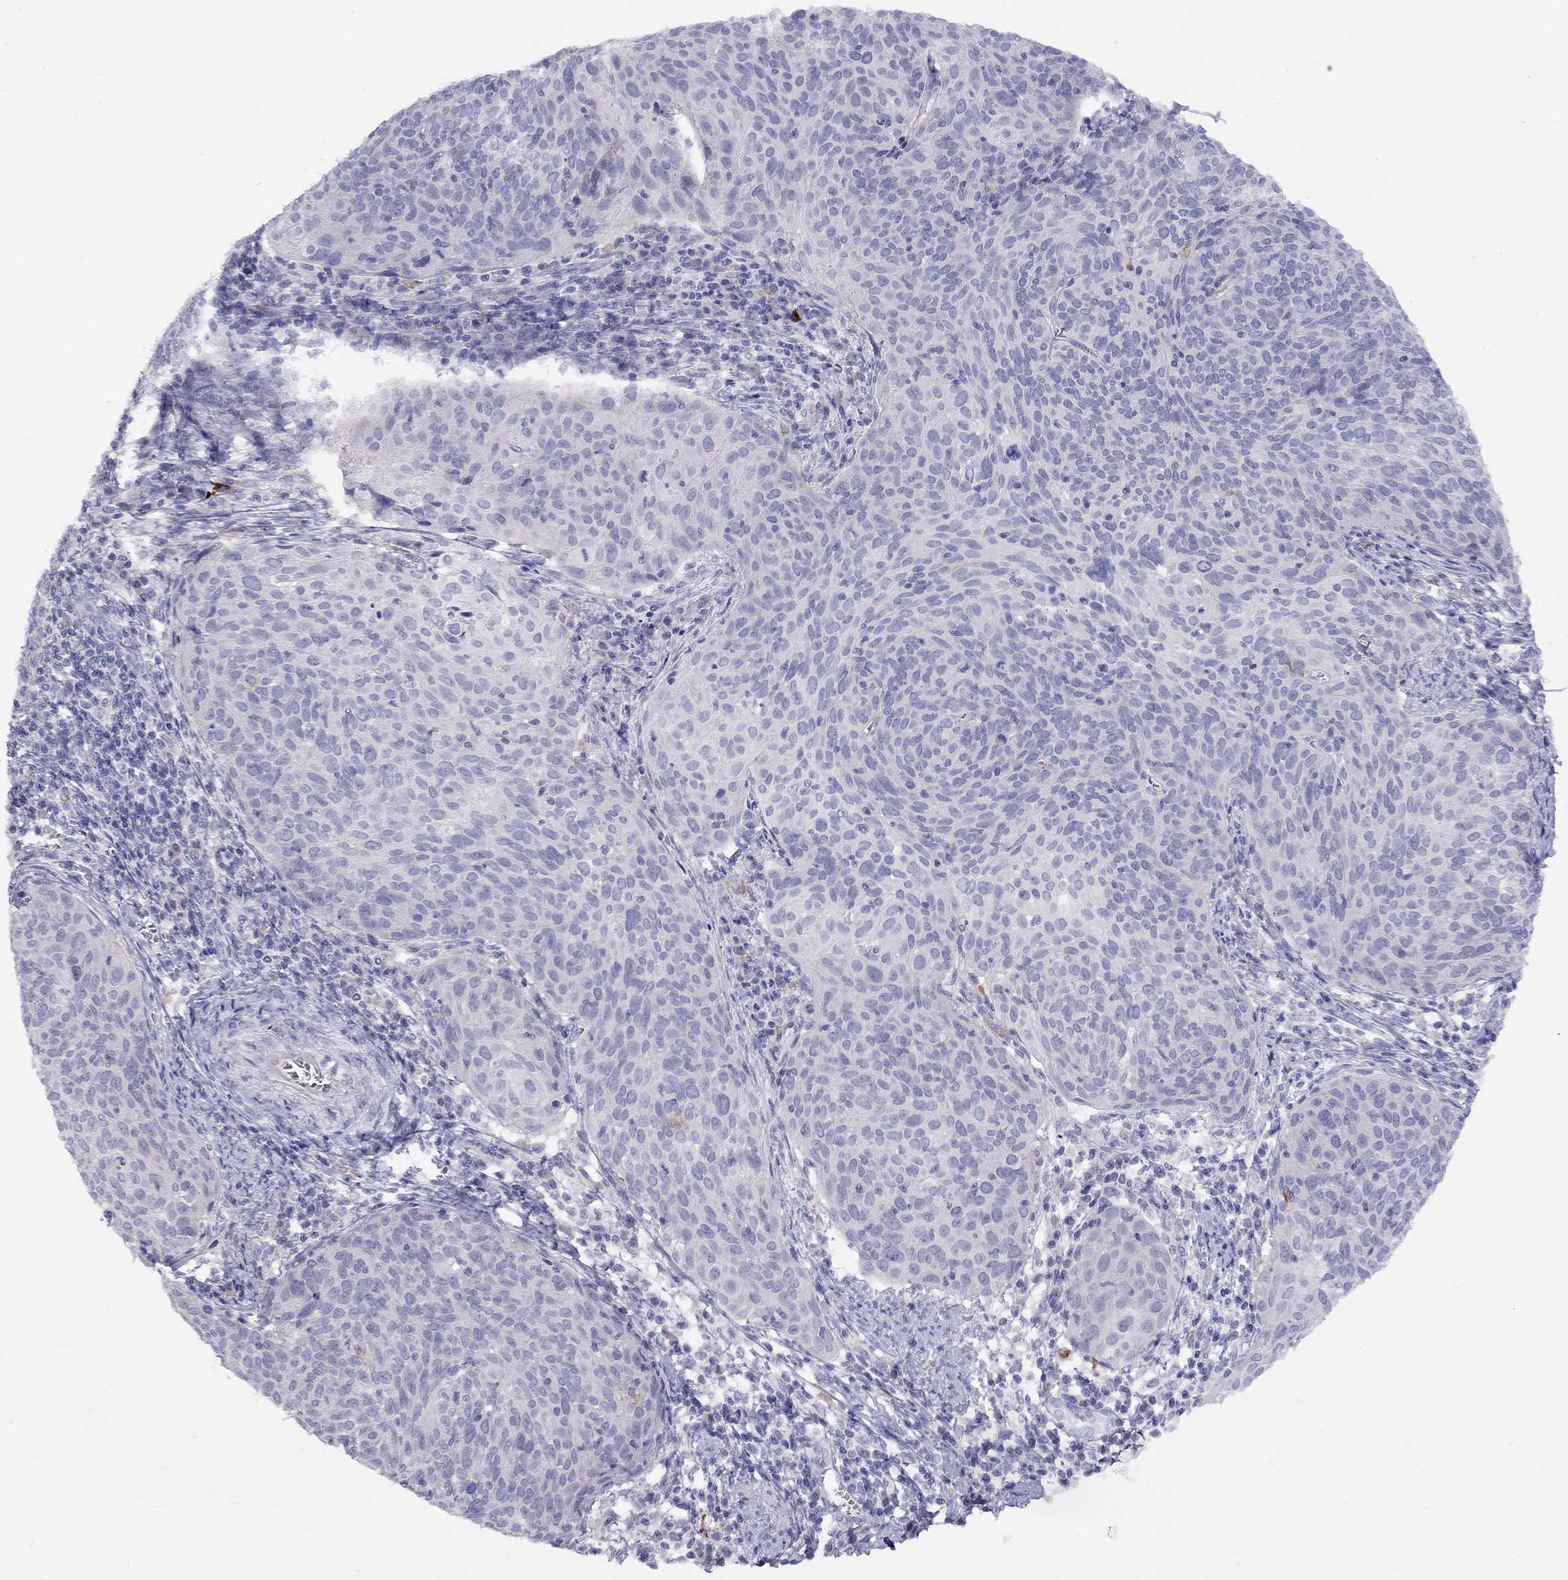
{"staining": {"intensity": "negative", "quantity": "none", "location": "none"}, "tissue": "cervical cancer", "cell_type": "Tumor cells", "image_type": "cancer", "snomed": [{"axis": "morphology", "description": "Squamous cell carcinoma, NOS"}, {"axis": "topography", "description": "Cervix"}], "caption": "High magnification brightfield microscopy of cervical cancer stained with DAB (3,3'-diaminobenzidine) (brown) and counterstained with hematoxylin (blue): tumor cells show no significant positivity. (Stains: DAB immunohistochemistry (IHC) with hematoxylin counter stain, Microscopy: brightfield microscopy at high magnification).", "gene": "CPNE4", "patient": {"sex": "female", "age": 39}}